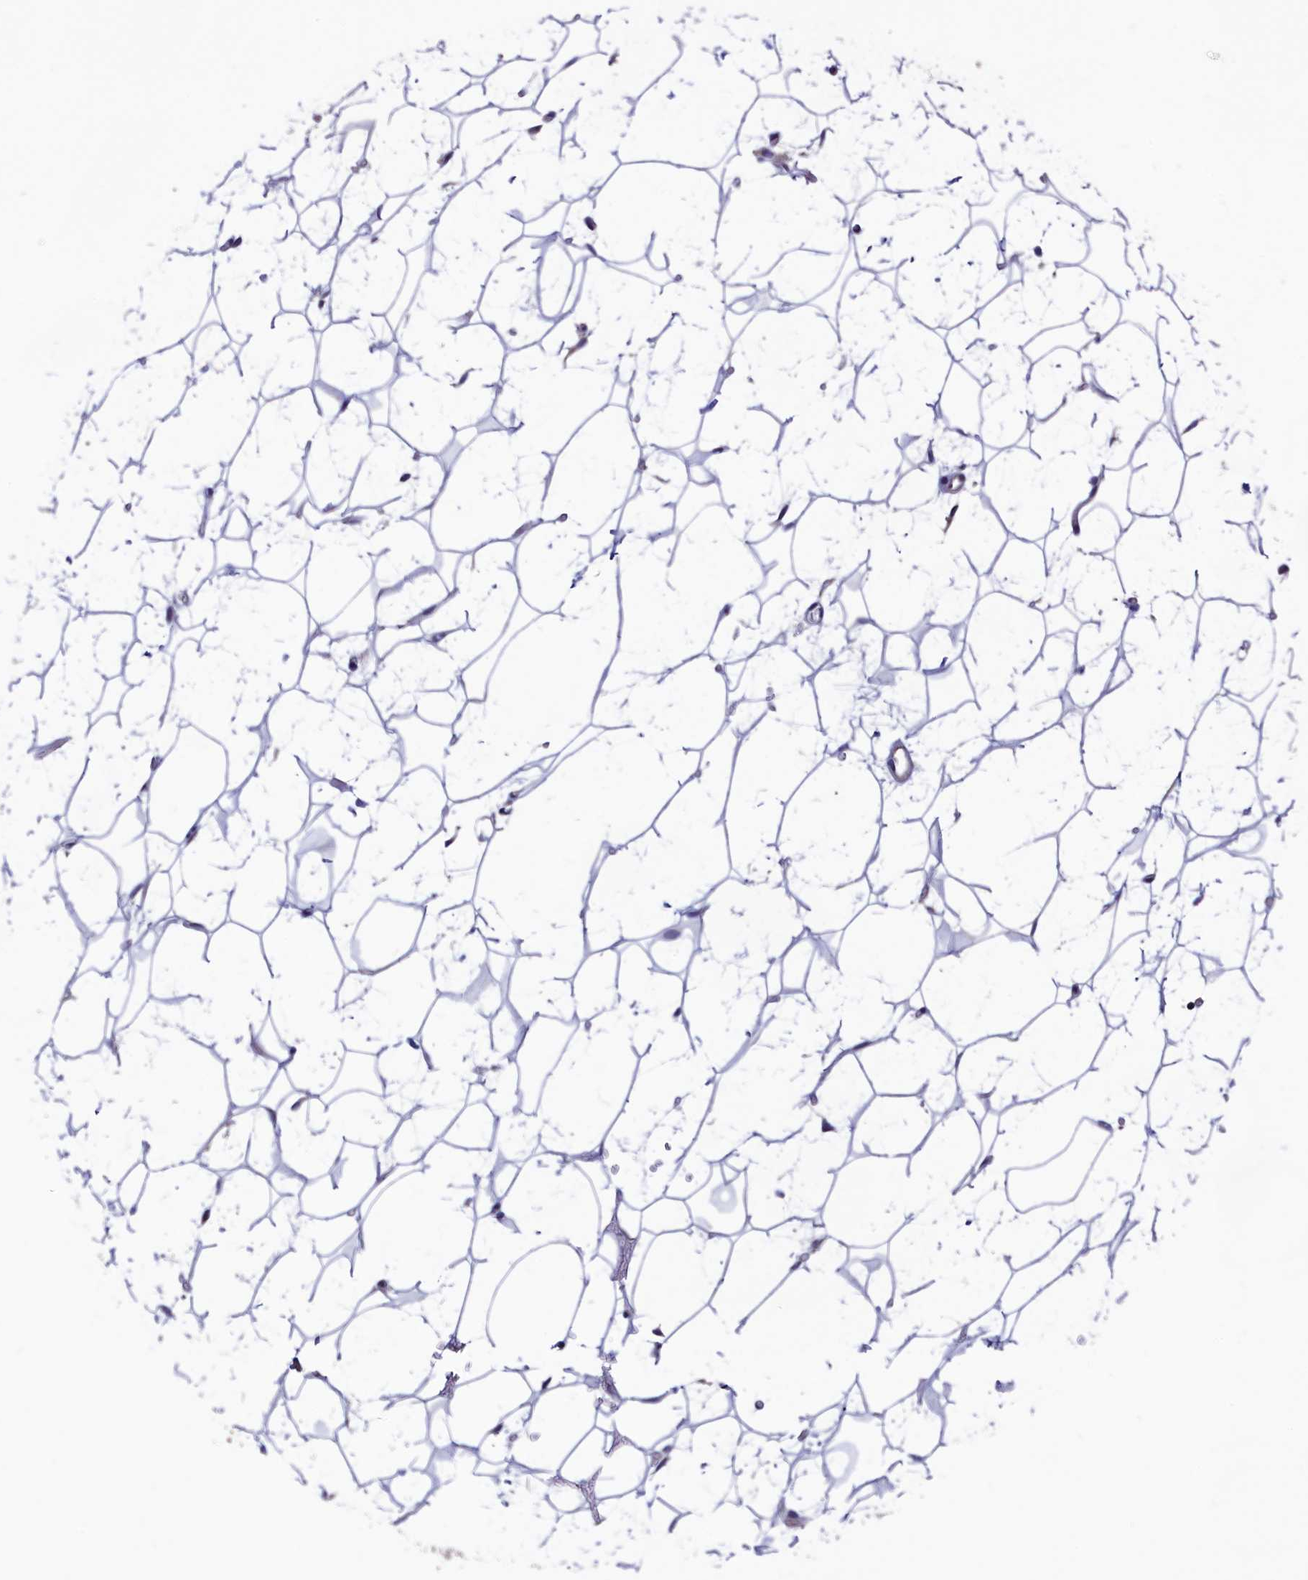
{"staining": {"intensity": "negative", "quantity": "none", "location": "none"}, "tissue": "adipose tissue", "cell_type": "Adipocytes", "image_type": "normal", "snomed": [{"axis": "morphology", "description": "Normal tissue, NOS"}, {"axis": "topography", "description": "Breast"}], "caption": "Immunohistochemistry of normal adipose tissue exhibits no expression in adipocytes.", "gene": "HECA", "patient": {"sex": "female", "age": 26}}